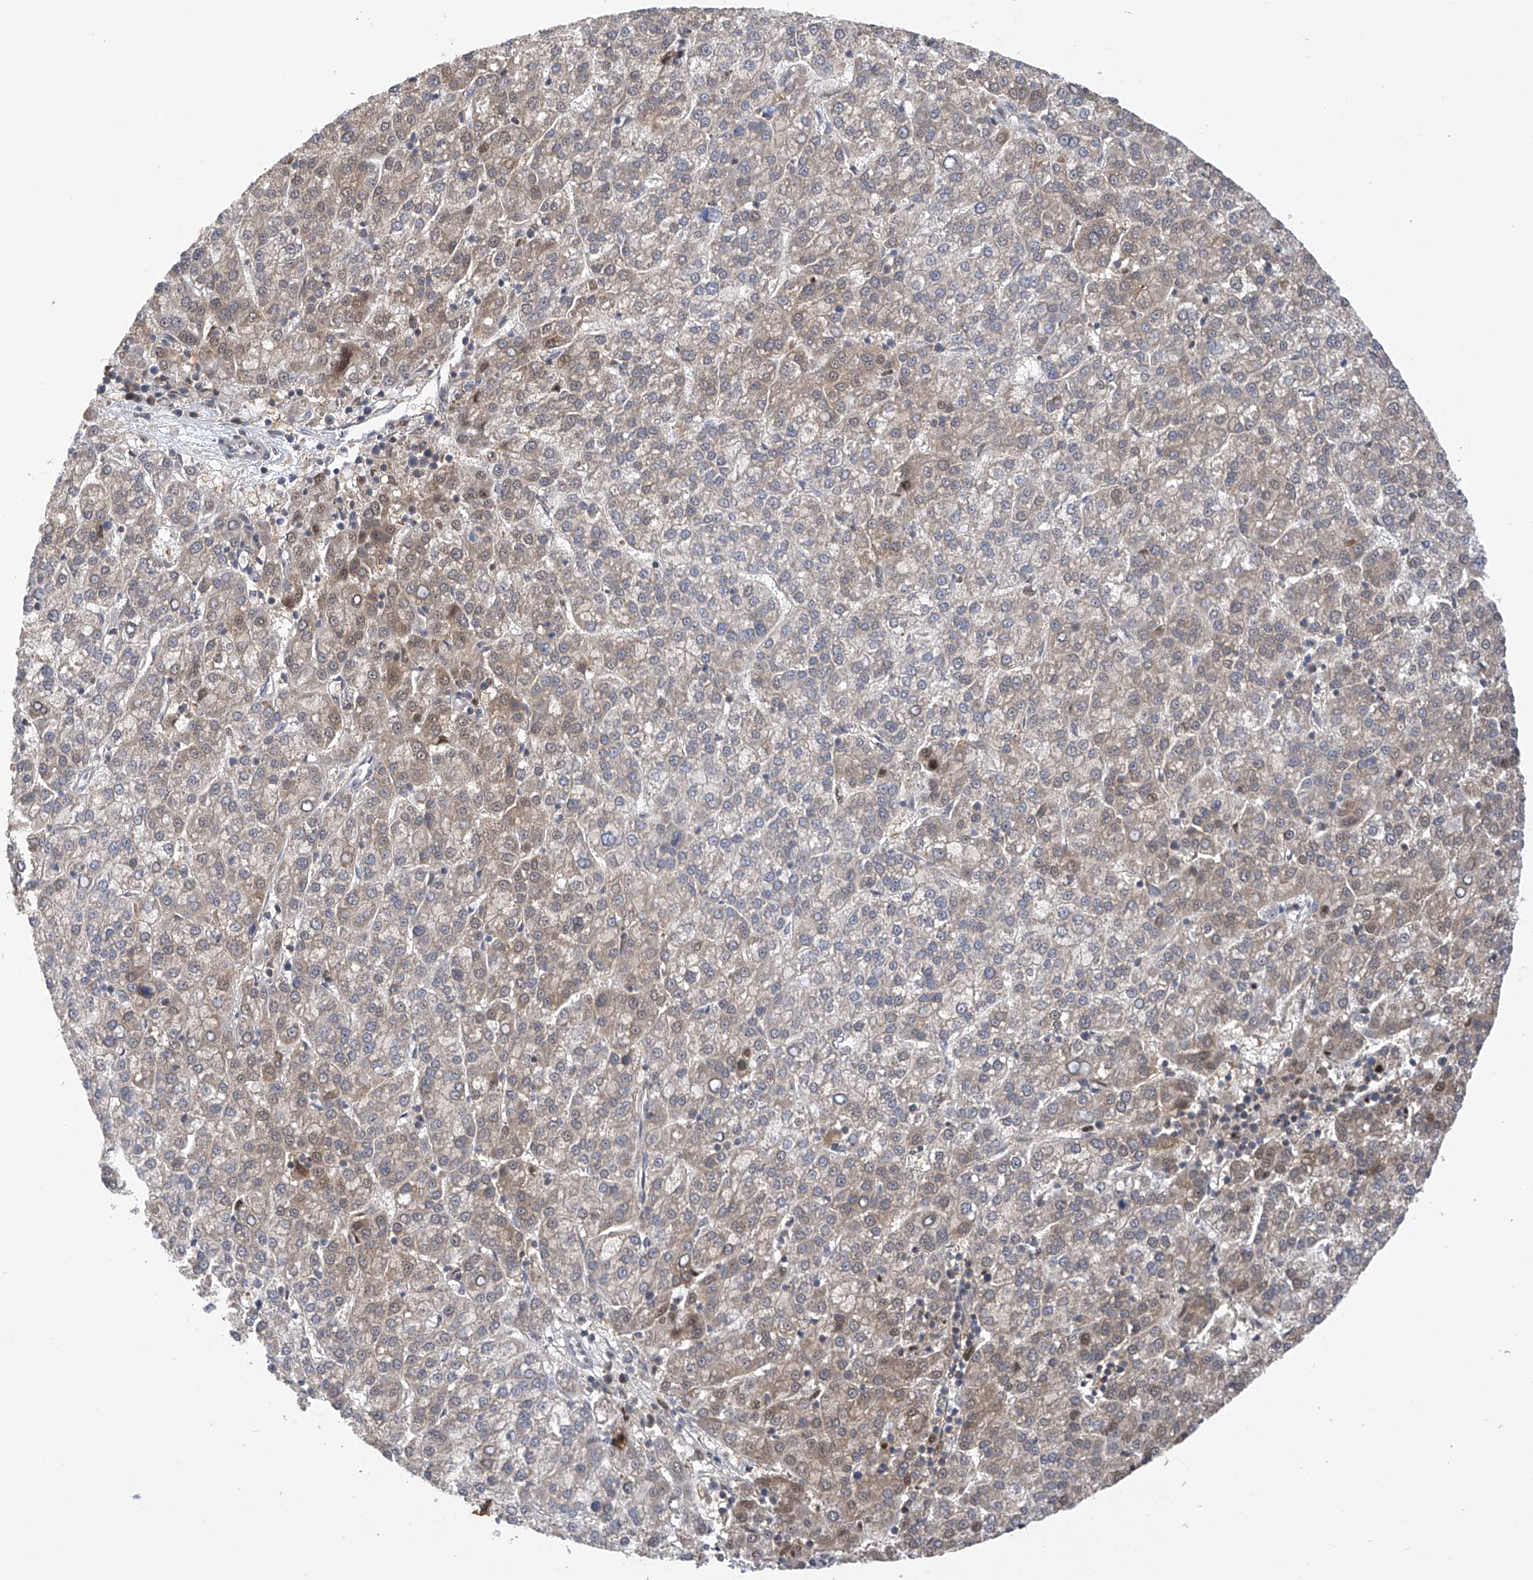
{"staining": {"intensity": "weak", "quantity": "25%-75%", "location": "cytoplasmic/membranous"}, "tissue": "liver cancer", "cell_type": "Tumor cells", "image_type": "cancer", "snomed": [{"axis": "morphology", "description": "Carcinoma, Hepatocellular, NOS"}, {"axis": "topography", "description": "Liver"}], "caption": "Immunohistochemical staining of liver cancer (hepatocellular carcinoma) exhibits low levels of weak cytoplasmic/membranous staining in about 25%-75% of tumor cells.", "gene": "SLCO4A1", "patient": {"sex": "female", "age": 58}}